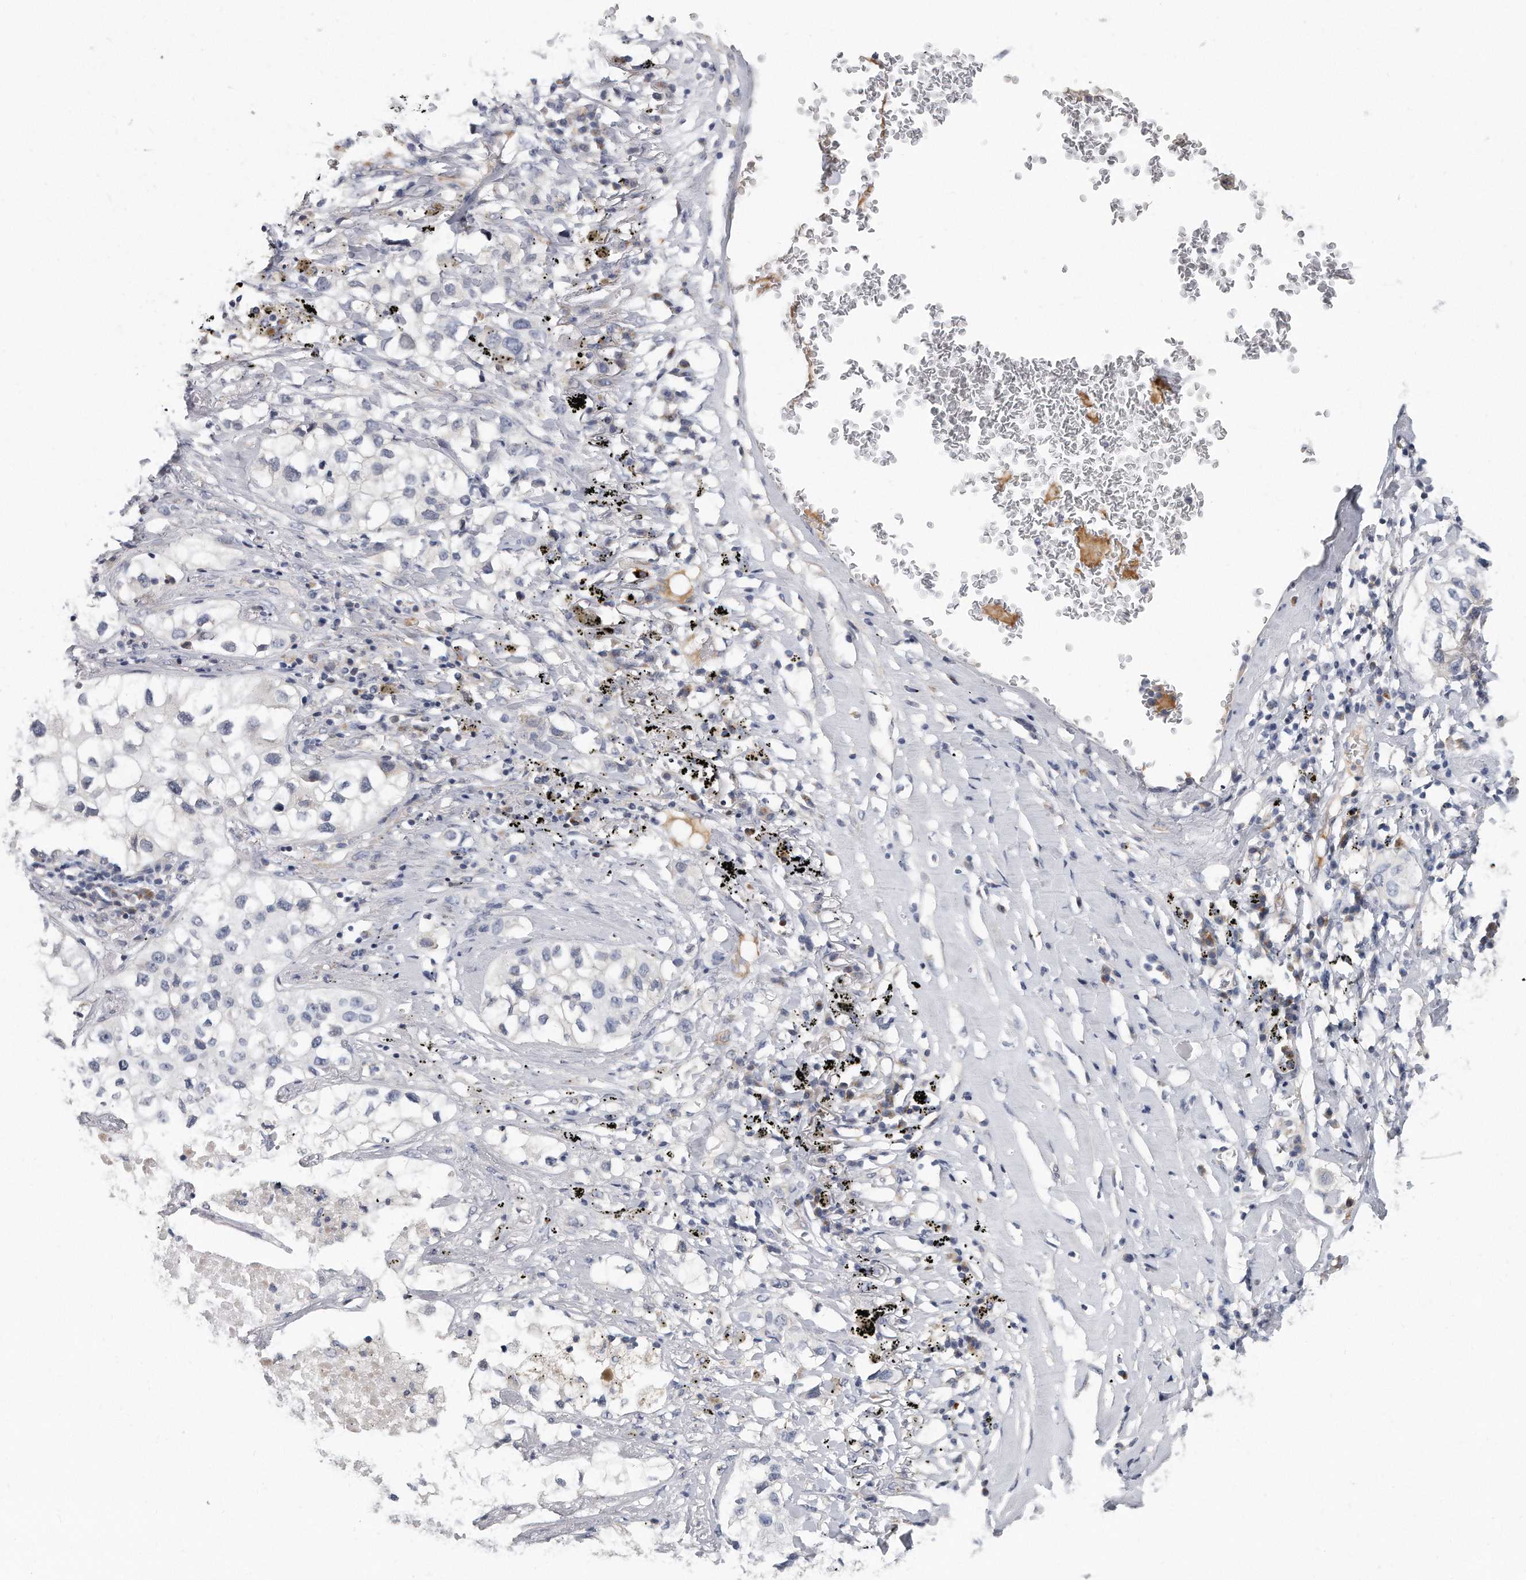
{"staining": {"intensity": "negative", "quantity": "none", "location": "none"}, "tissue": "lung cancer", "cell_type": "Tumor cells", "image_type": "cancer", "snomed": [{"axis": "morphology", "description": "Adenocarcinoma, NOS"}, {"axis": "topography", "description": "Lung"}], "caption": "IHC image of adenocarcinoma (lung) stained for a protein (brown), which demonstrates no expression in tumor cells.", "gene": "PLEKHA6", "patient": {"sex": "male", "age": 63}}